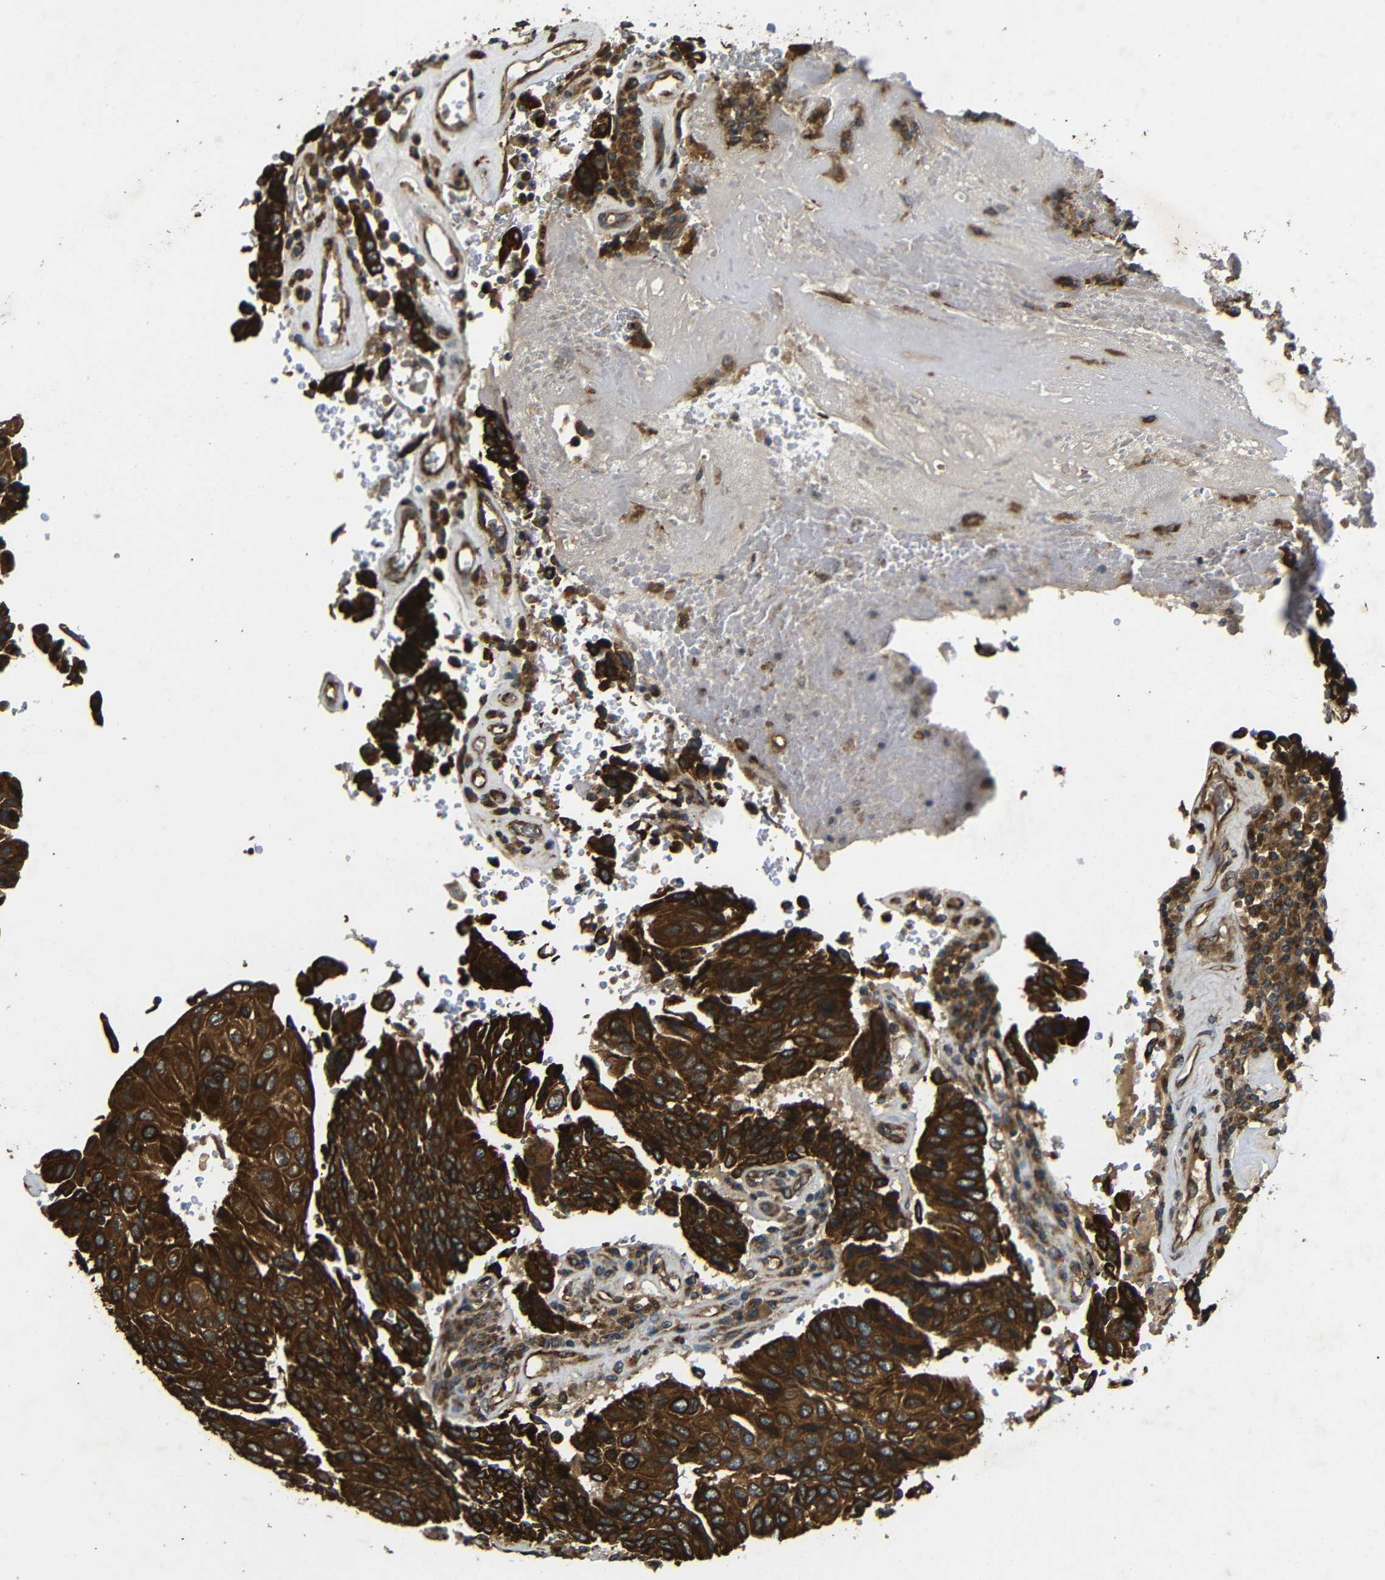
{"staining": {"intensity": "strong", "quantity": ">75%", "location": "cytoplasmic/membranous"}, "tissue": "urothelial cancer", "cell_type": "Tumor cells", "image_type": "cancer", "snomed": [{"axis": "morphology", "description": "Urothelial carcinoma, High grade"}, {"axis": "topography", "description": "Urinary bladder"}], "caption": "Strong cytoplasmic/membranous protein staining is present in approximately >75% of tumor cells in urothelial cancer.", "gene": "TRPC1", "patient": {"sex": "male", "age": 66}}